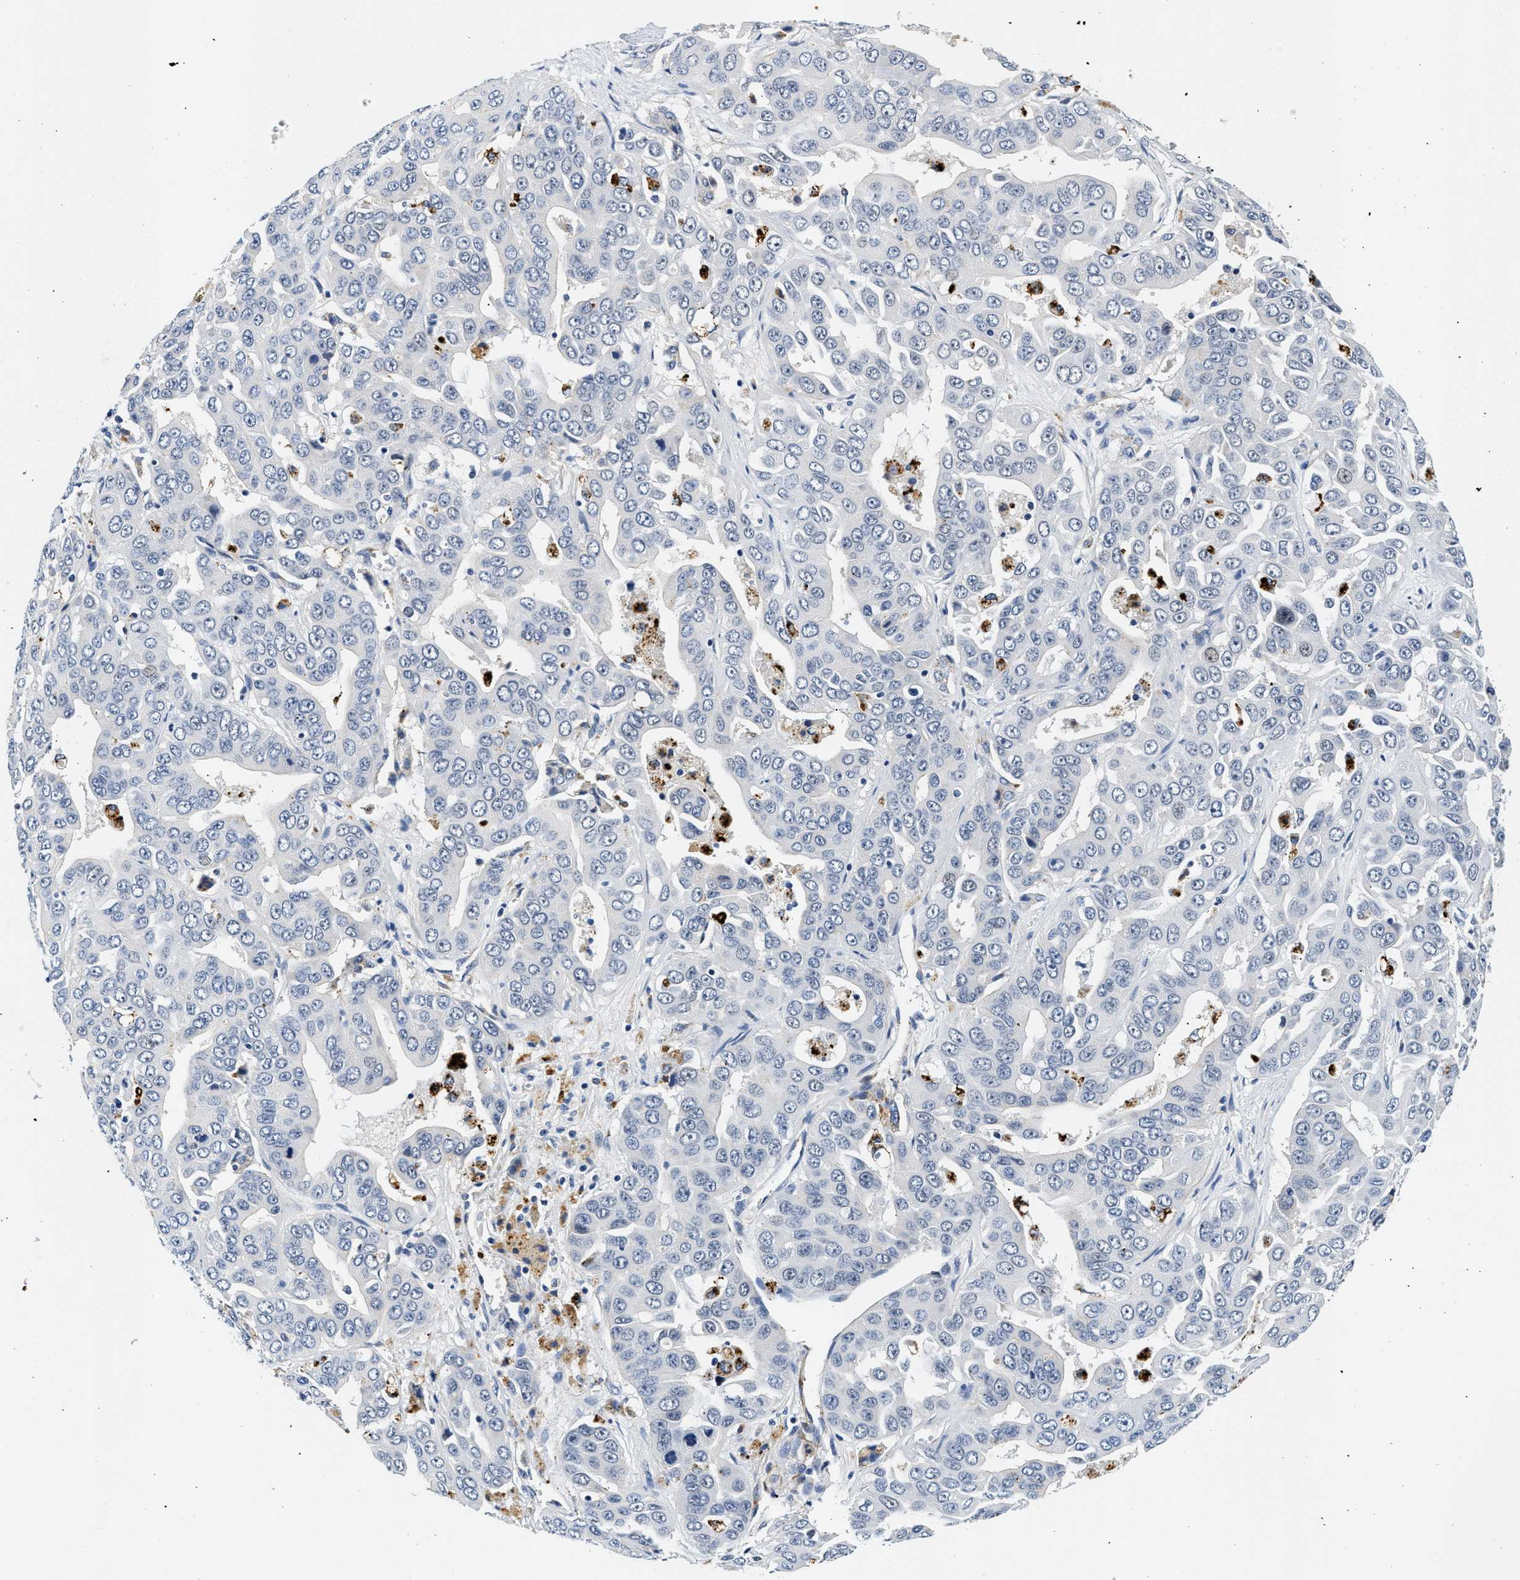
{"staining": {"intensity": "negative", "quantity": "none", "location": "none"}, "tissue": "liver cancer", "cell_type": "Tumor cells", "image_type": "cancer", "snomed": [{"axis": "morphology", "description": "Cholangiocarcinoma"}, {"axis": "topography", "description": "Liver"}], "caption": "Immunohistochemistry image of neoplastic tissue: human liver cancer (cholangiocarcinoma) stained with DAB (3,3'-diaminobenzidine) reveals no significant protein staining in tumor cells. (Brightfield microscopy of DAB (3,3'-diaminobenzidine) immunohistochemistry (IHC) at high magnification).", "gene": "MED22", "patient": {"sex": "female", "age": 52}}